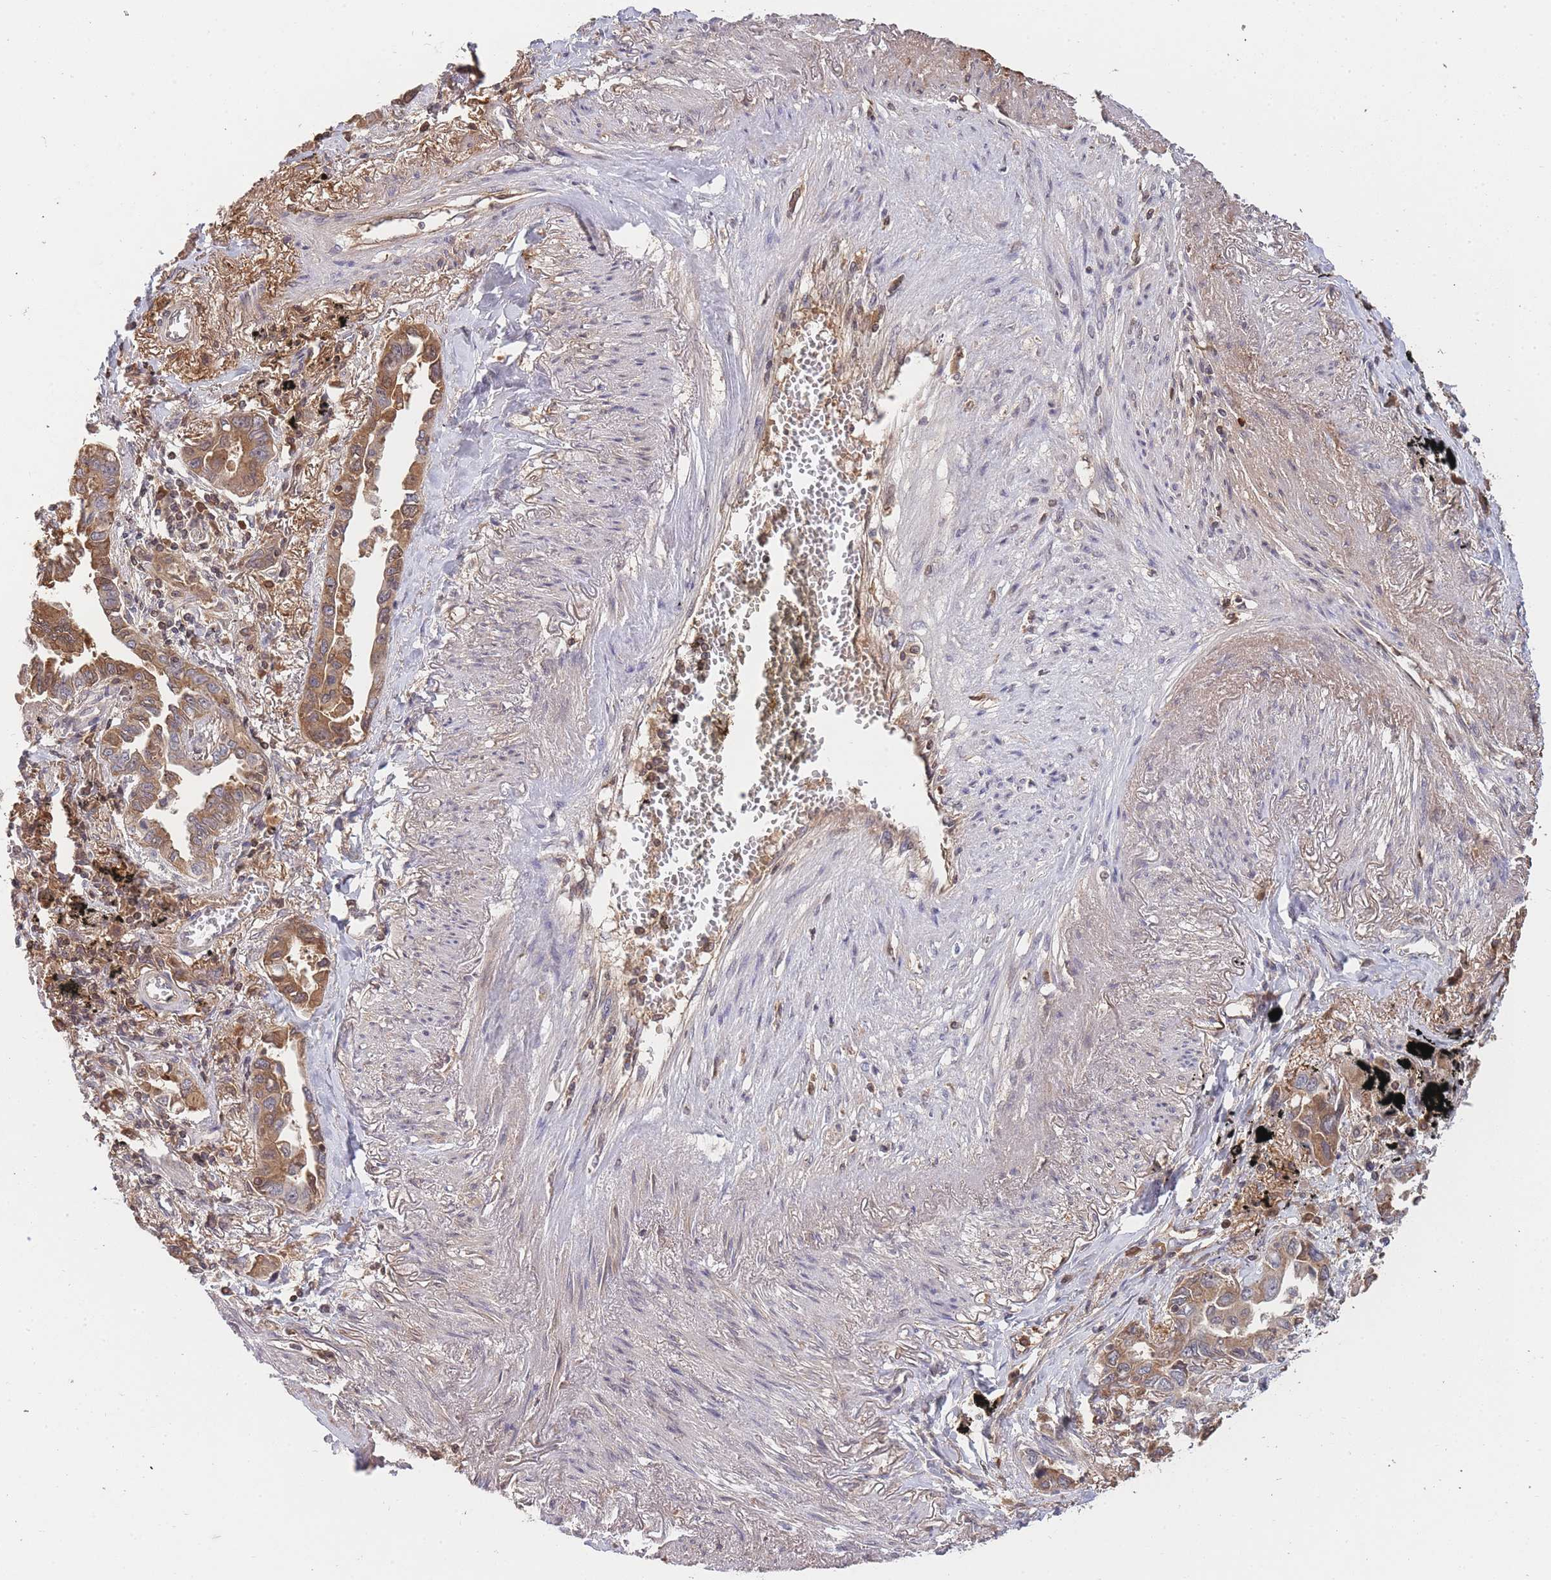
{"staining": {"intensity": "moderate", "quantity": ">75%", "location": "cytoplasmic/membranous"}, "tissue": "lung cancer", "cell_type": "Tumor cells", "image_type": "cancer", "snomed": [{"axis": "morphology", "description": "Adenocarcinoma, NOS"}, {"axis": "topography", "description": "Lung"}], "caption": "Moderate cytoplasmic/membranous staining for a protein is appreciated in approximately >75% of tumor cells of lung adenocarcinoma using immunohistochemistry (IHC).", "gene": "RALGDS", "patient": {"sex": "male", "age": 67}}